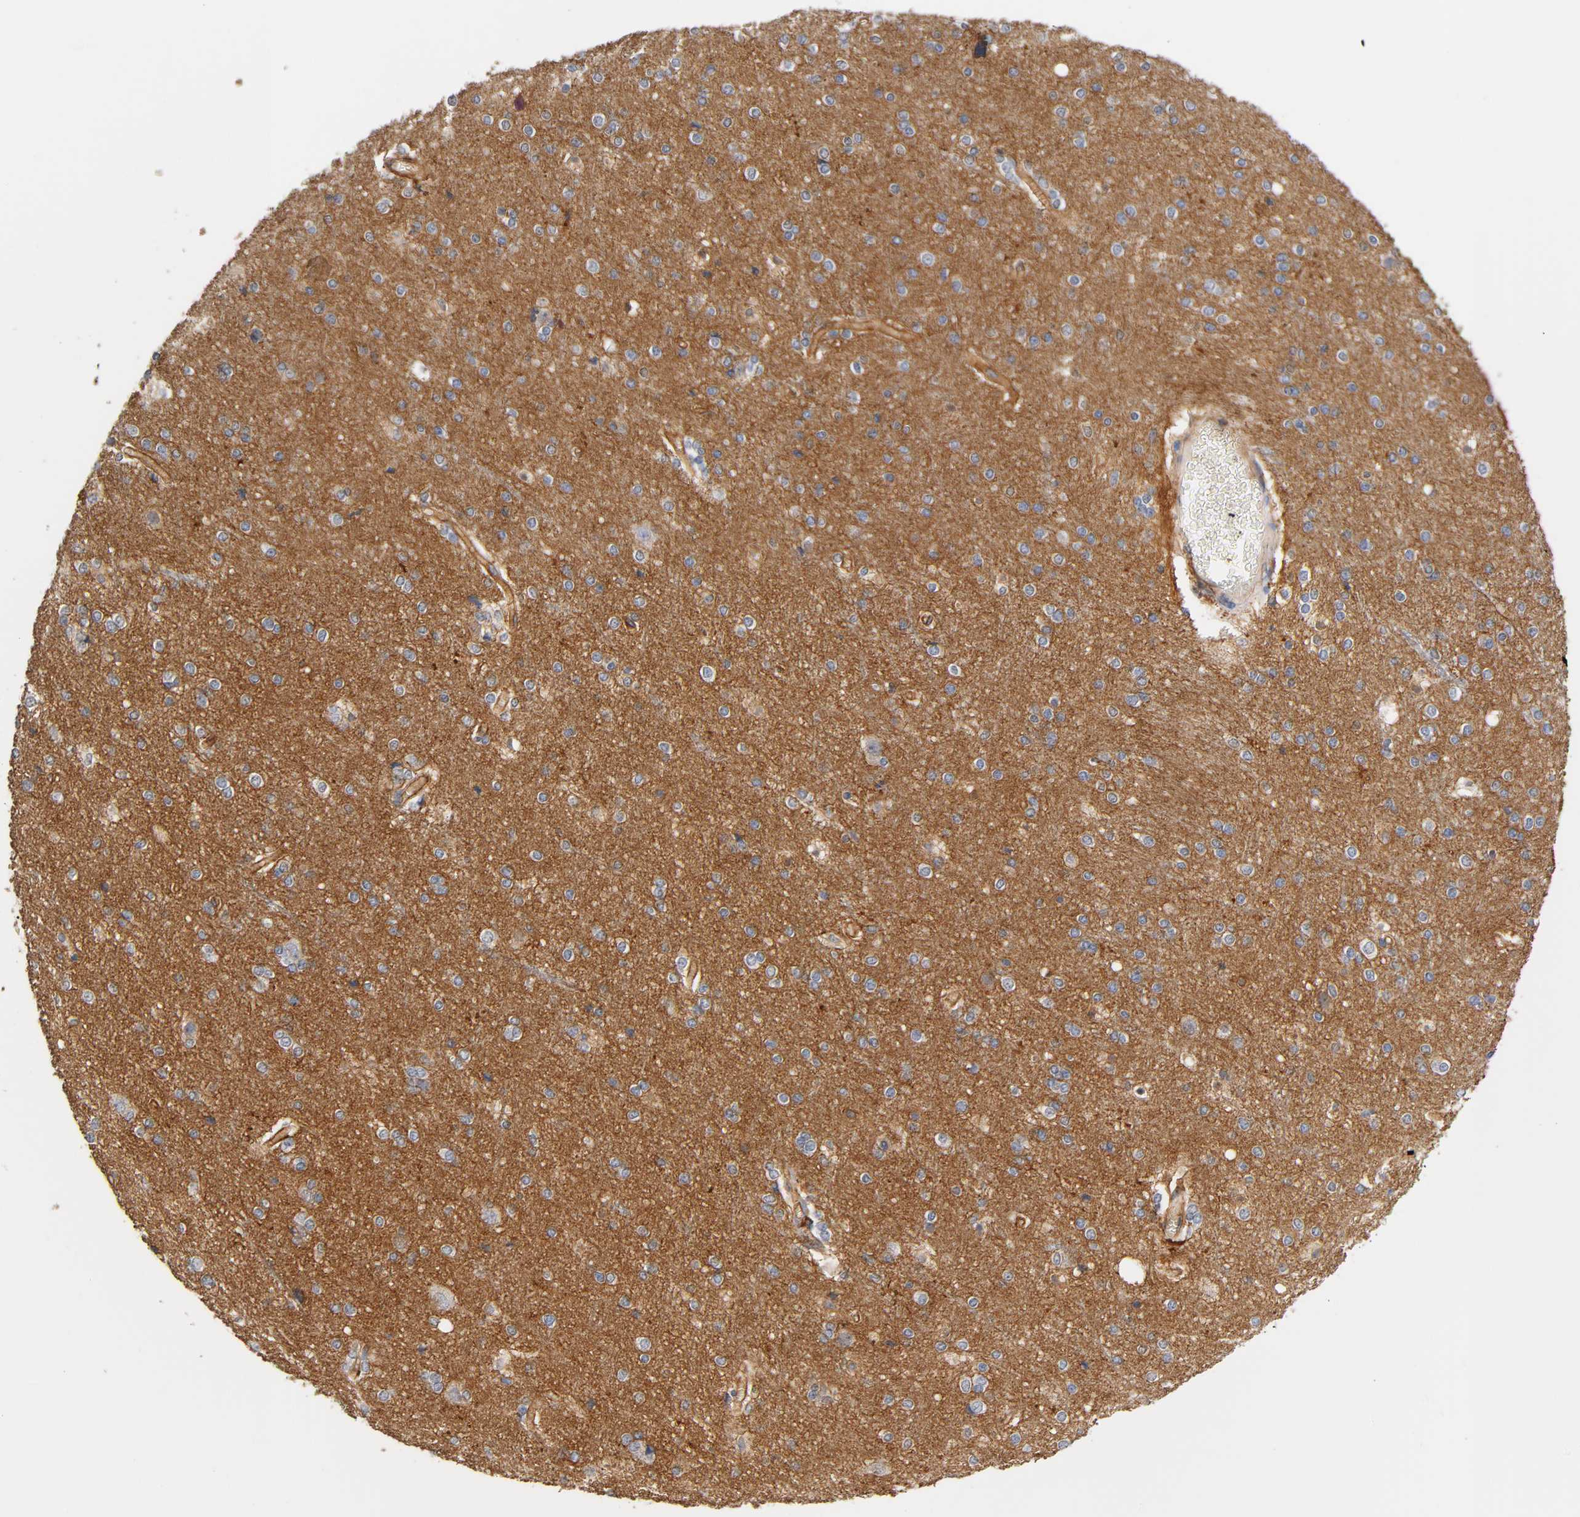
{"staining": {"intensity": "moderate", "quantity": ">75%", "location": "cytoplasmic/membranous"}, "tissue": "cerebral cortex", "cell_type": "Endothelial cells", "image_type": "normal", "snomed": [{"axis": "morphology", "description": "Normal tissue, NOS"}, {"axis": "topography", "description": "Cerebral cortex"}], "caption": "A high-resolution micrograph shows immunohistochemistry (IHC) staining of unremarkable cerebral cortex, which shows moderate cytoplasmic/membranous staining in about >75% of endothelial cells. (Brightfield microscopy of DAB IHC at high magnification).", "gene": "SPTAN1", "patient": {"sex": "female", "age": 54}}